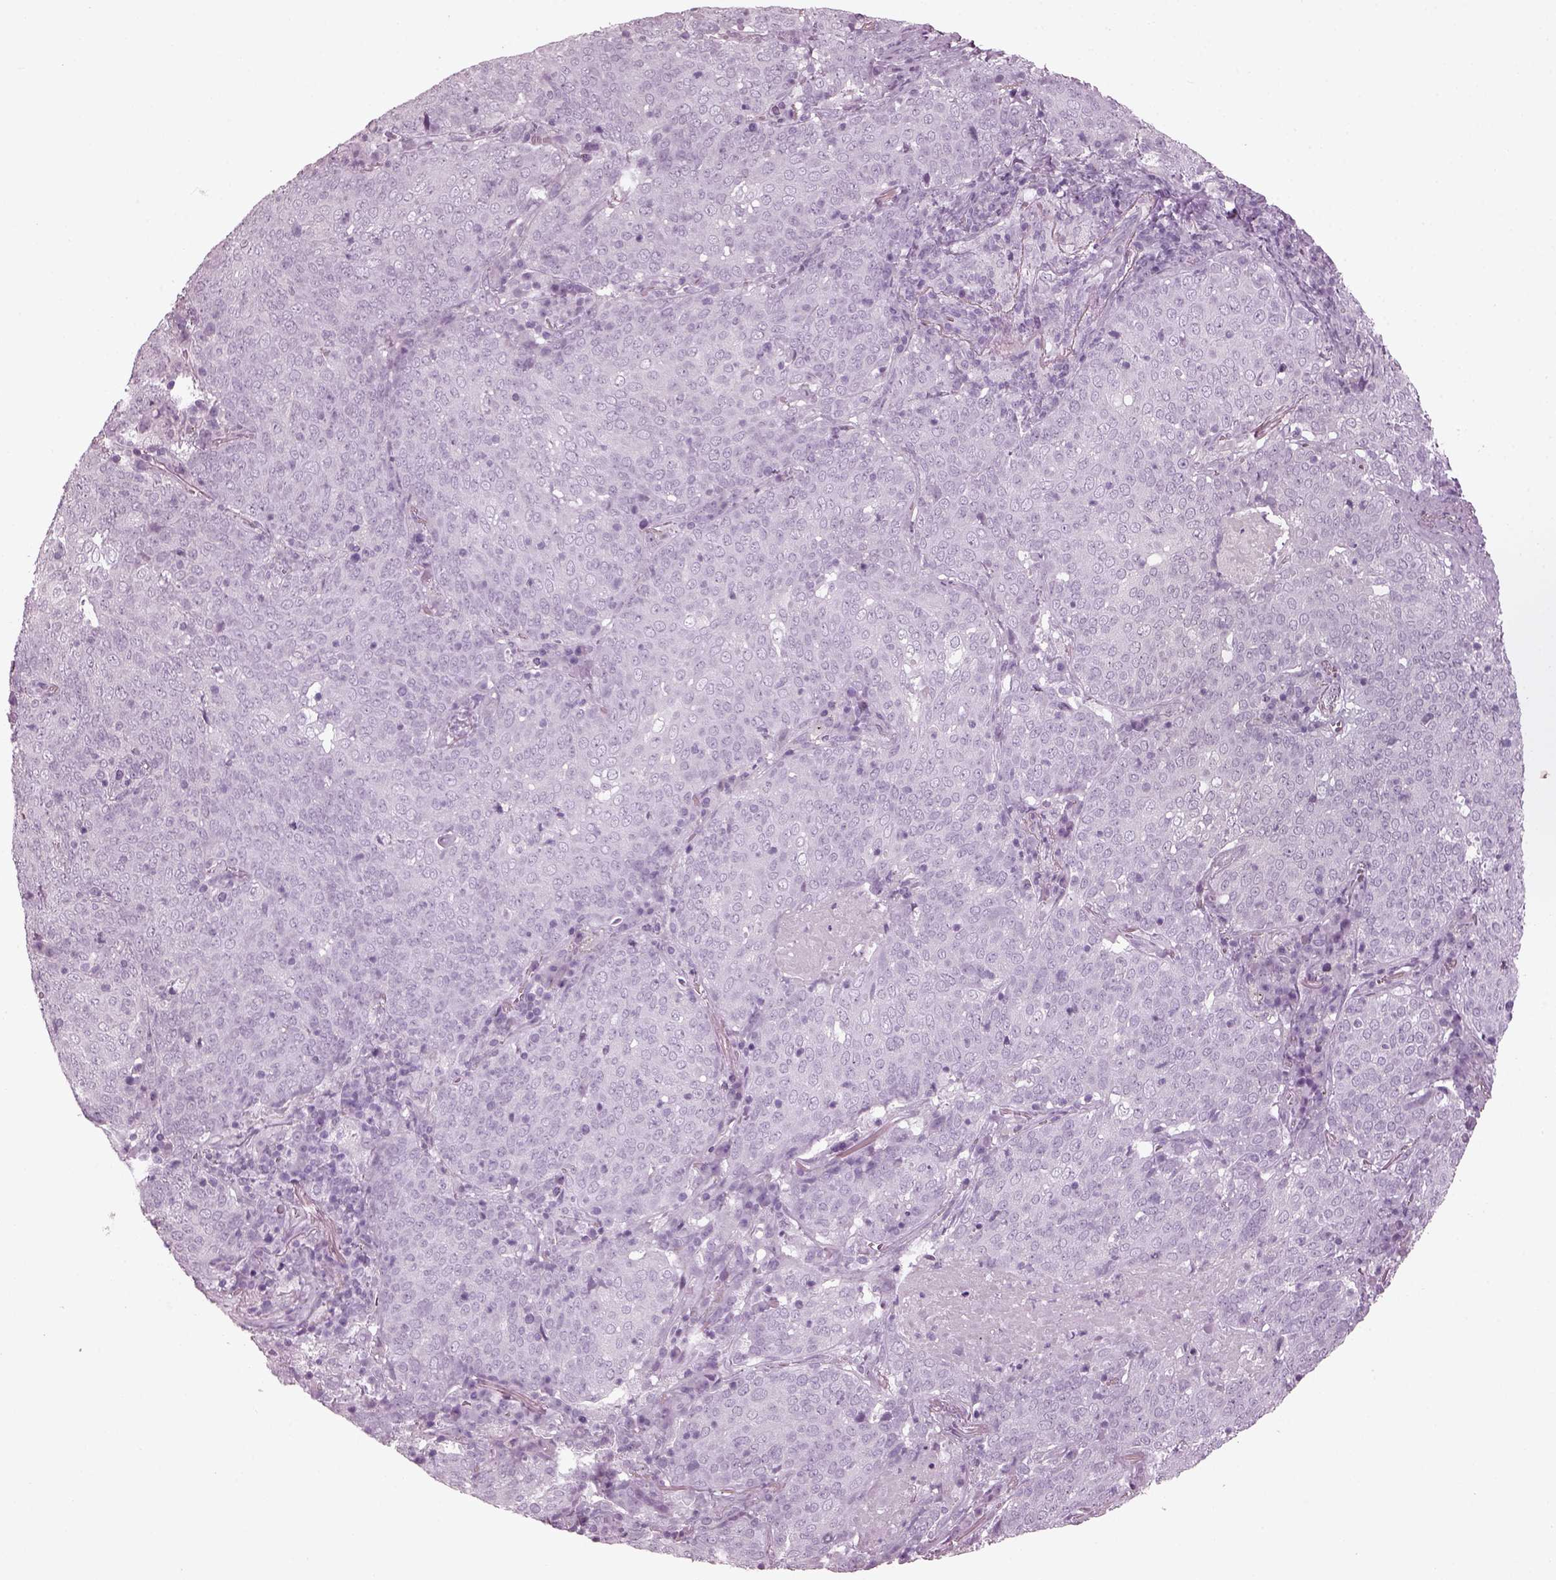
{"staining": {"intensity": "negative", "quantity": "none", "location": "none"}, "tissue": "lung cancer", "cell_type": "Tumor cells", "image_type": "cancer", "snomed": [{"axis": "morphology", "description": "Squamous cell carcinoma, NOS"}, {"axis": "topography", "description": "Lung"}], "caption": "Human lung cancer stained for a protein using IHC demonstrates no expression in tumor cells.", "gene": "PDC", "patient": {"sex": "male", "age": 82}}